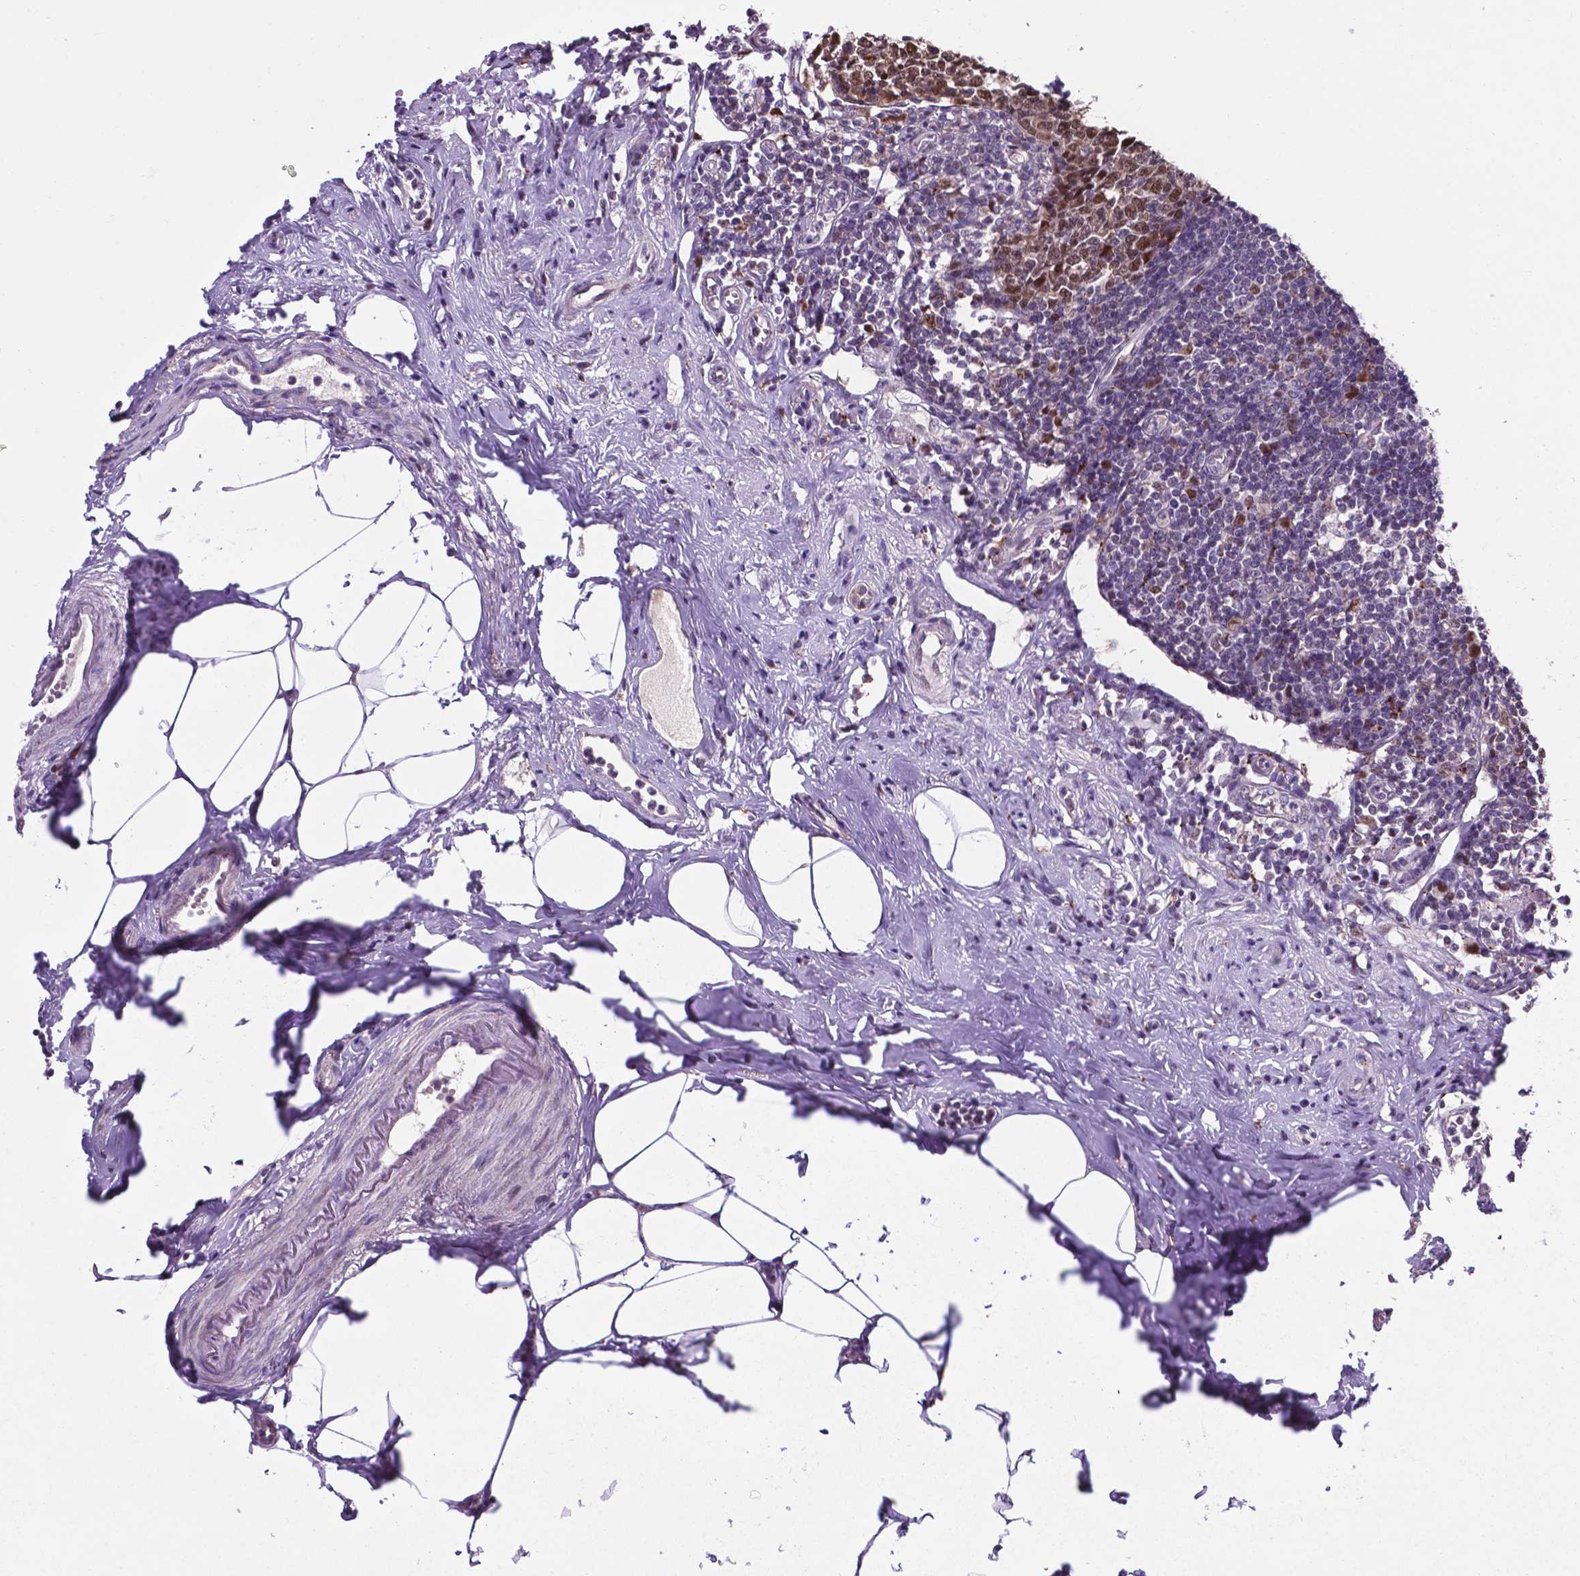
{"staining": {"intensity": "weak", "quantity": ">75%", "location": "cytoplasmic/membranous"}, "tissue": "appendix", "cell_type": "Glandular cells", "image_type": "normal", "snomed": [{"axis": "morphology", "description": "Normal tissue, NOS"}, {"axis": "morphology", "description": "Carcinoma, endometroid"}, {"axis": "topography", "description": "Appendix"}, {"axis": "topography", "description": "Colon"}], "caption": "A high-resolution micrograph shows immunohistochemistry staining of unremarkable appendix, which demonstrates weak cytoplasmic/membranous expression in approximately >75% of glandular cells. (Stains: DAB in brown, nuclei in blue, Microscopy: brightfield microscopy at high magnification).", "gene": "SMAD2", "patient": {"sex": "female", "age": 60}}